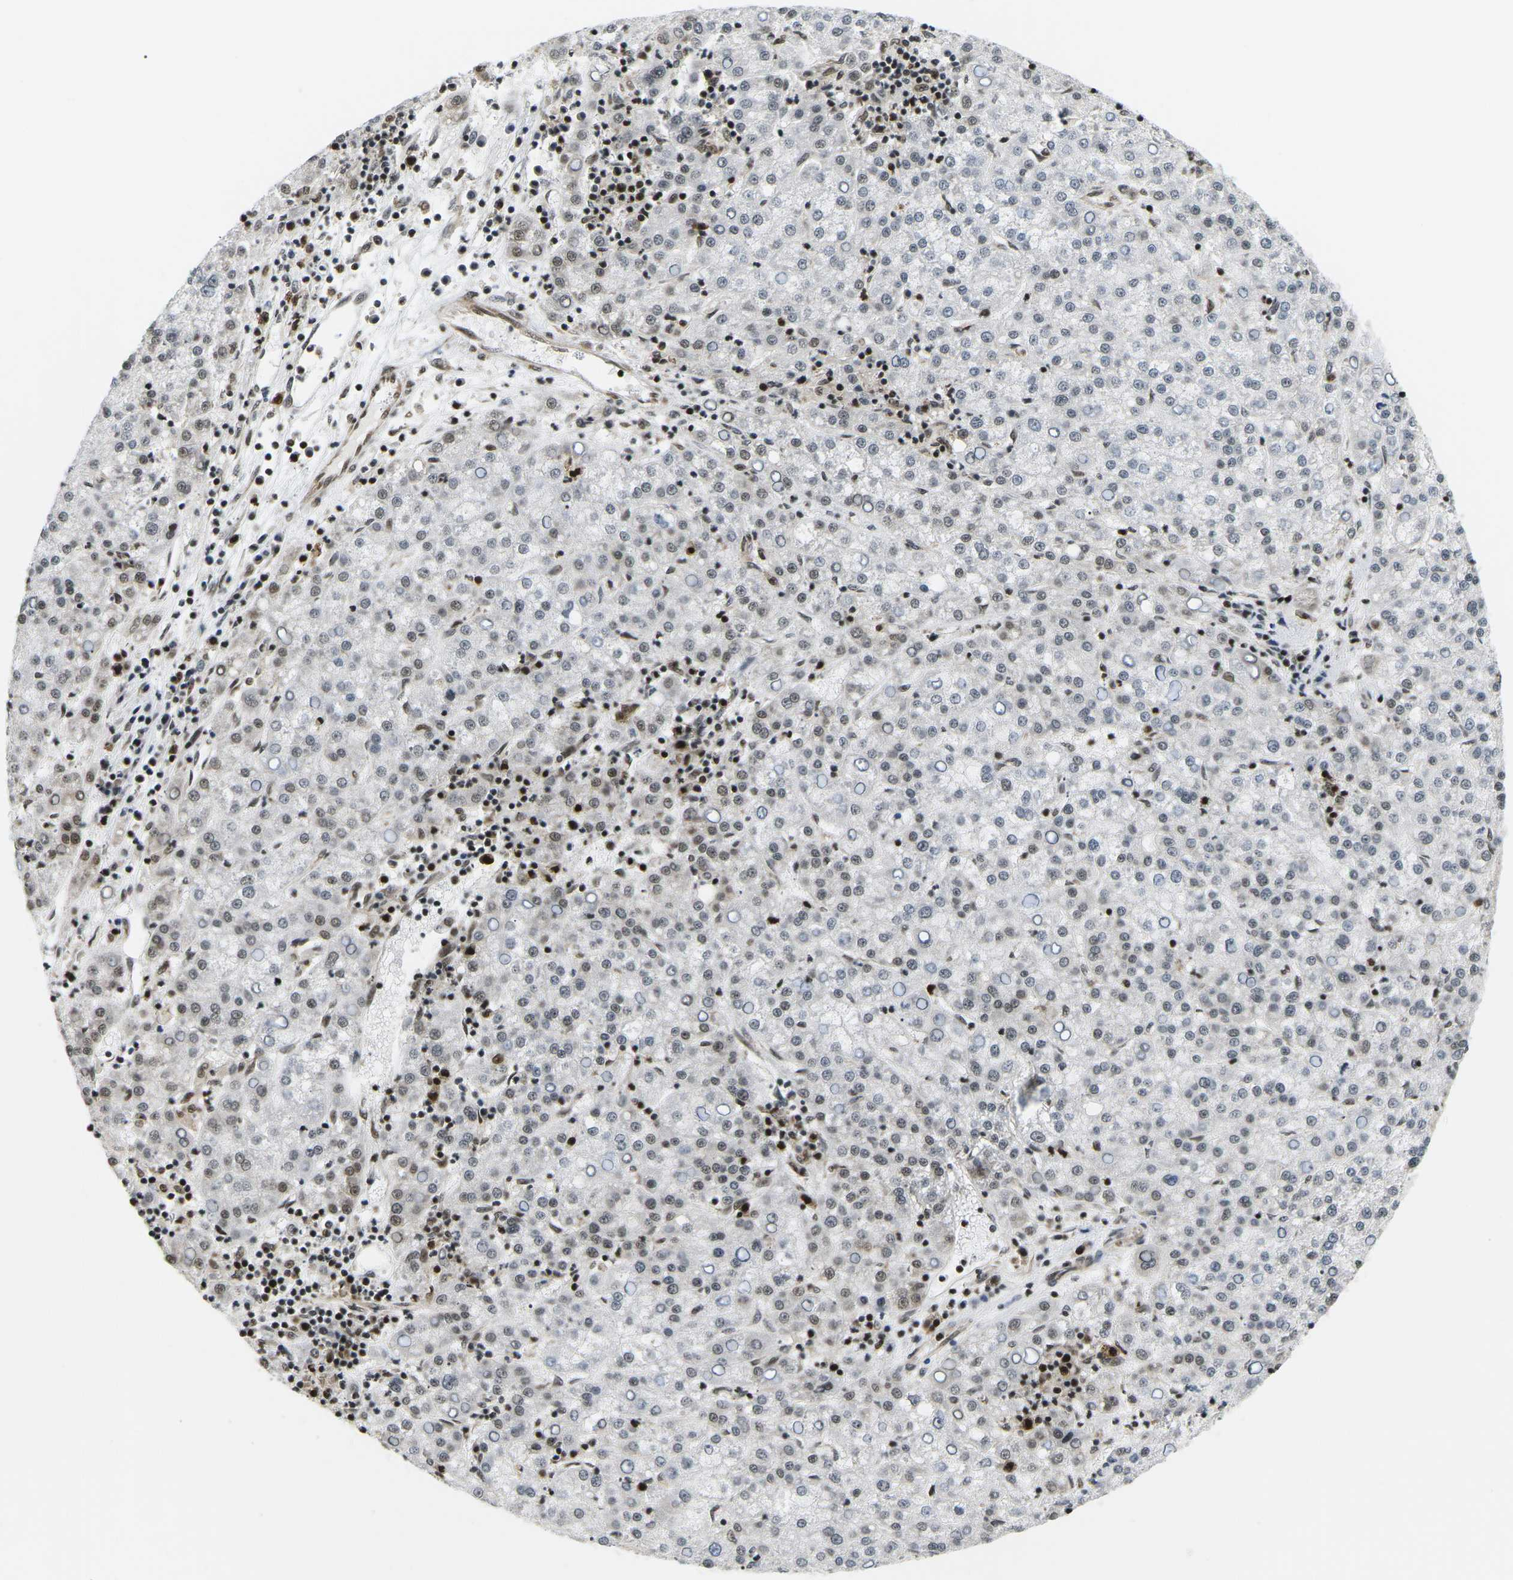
{"staining": {"intensity": "weak", "quantity": "25%-75%", "location": "nuclear"}, "tissue": "liver cancer", "cell_type": "Tumor cells", "image_type": "cancer", "snomed": [{"axis": "morphology", "description": "Carcinoma, Hepatocellular, NOS"}, {"axis": "topography", "description": "Liver"}], "caption": "Liver cancer (hepatocellular carcinoma) stained for a protein (brown) exhibits weak nuclear positive staining in about 25%-75% of tumor cells.", "gene": "CELF1", "patient": {"sex": "female", "age": 58}}